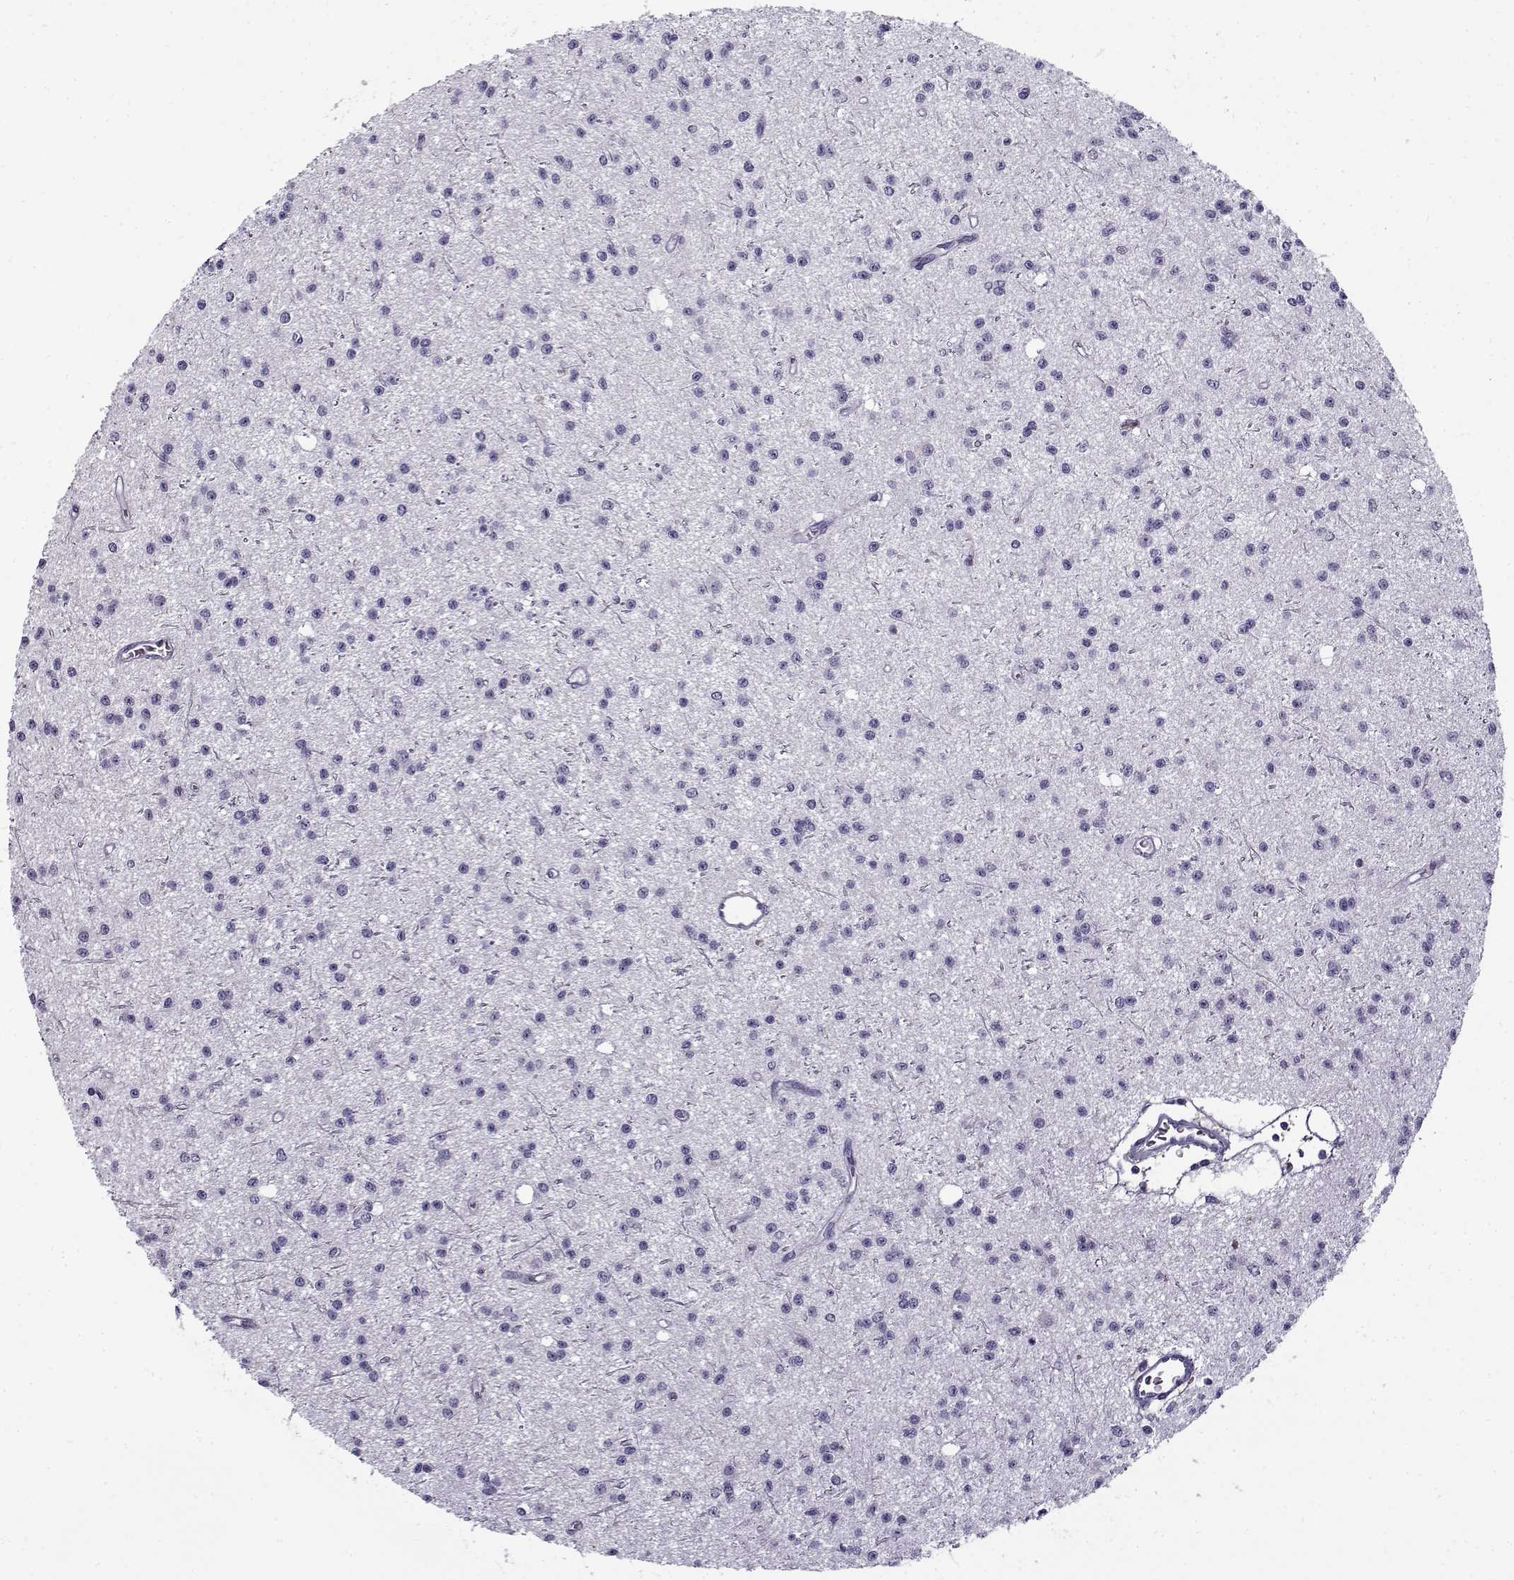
{"staining": {"intensity": "negative", "quantity": "none", "location": "none"}, "tissue": "glioma", "cell_type": "Tumor cells", "image_type": "cancer", "snomed": [{"axis": "morphology", "description": "Glioma, malignant, Low grade"}, {"axis": "topography", "description": "Brain"}], "caption": "This is a image of immunohistochemistry (IHC) staining of malignant glioma (low-grade), which shows no expression in tumor cells.", "gene": "GTSF1L", "patient": {"sex": "male", "age": 27}}